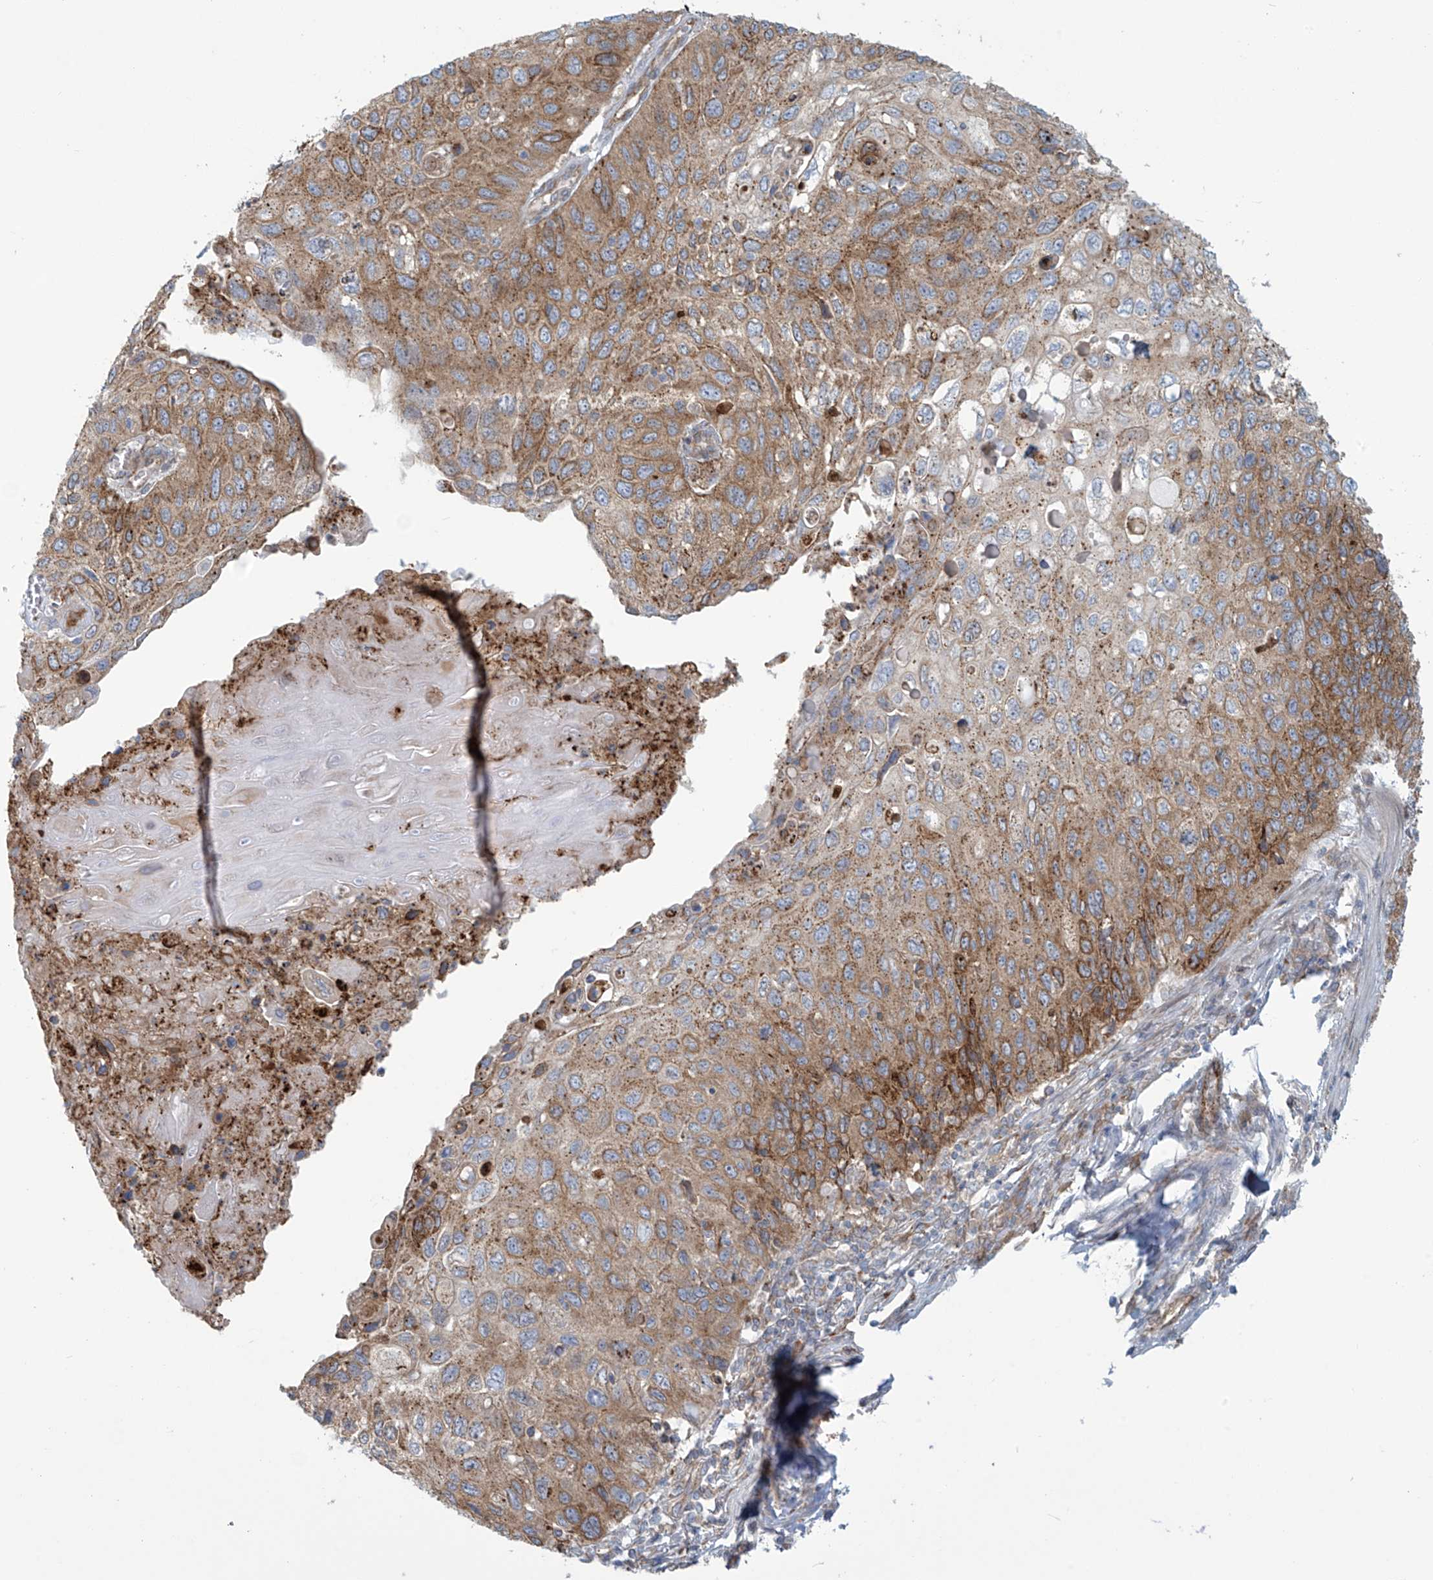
{"staining": {"intensity": "moderate", "quantity": ">75%", "location": "cytoplasmic/membranous"}, "tissue": "cervical cancer", "cell_type": "Tumor cells", "image_type": "cancer", "snomed": [{"axis": "morphology", "description": "Squamous cell carcinoma, NOS"}, {"axis": "topography", "description": "Cervix"}], "caption": "Human cervical squamous cell carcinoma stained with a protein marker shows moderate staining in tumor cells.", "gene": "LZTS3", "patient": {"sex": "female", "age": 70}}